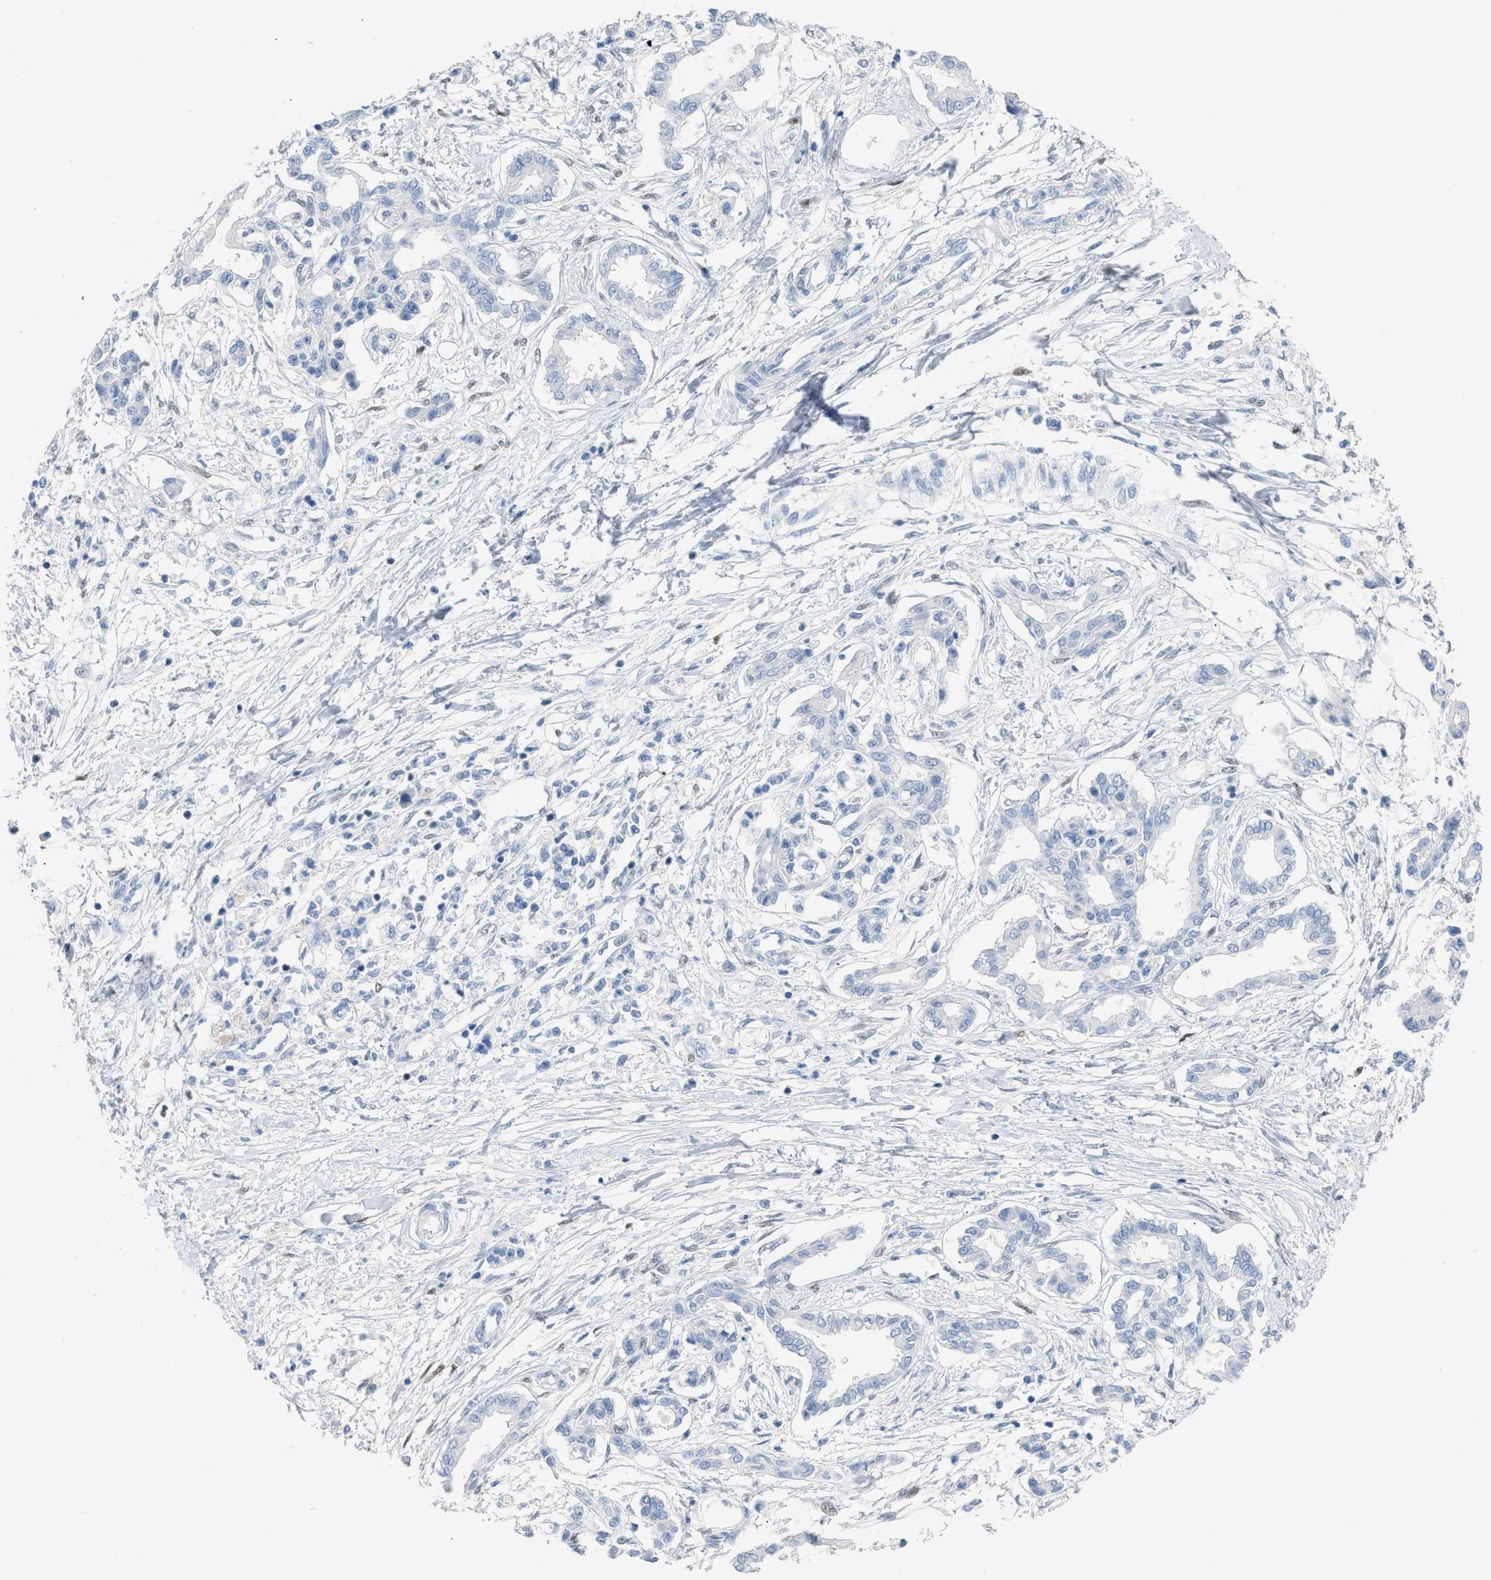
{"staining": {"intensity": "negative", "quantity": "none", "location": "none"}, "tissue": "pancreatic cancer", "cell_type": "Tumor cells", "image_type": "cancer", "snomed": [{"axis": "morphology", "description": "Adenocarcinoma, NOS"}, {"axis": "topography", "description": "Pancreas"}], "caption": "Human pancreatic cancer (adenocarcinoma) stained for a protein using IHC reveals no positivity in tumor cells.", "gene": "LEF1", "patient": {"sex": "male", "age": 56}}